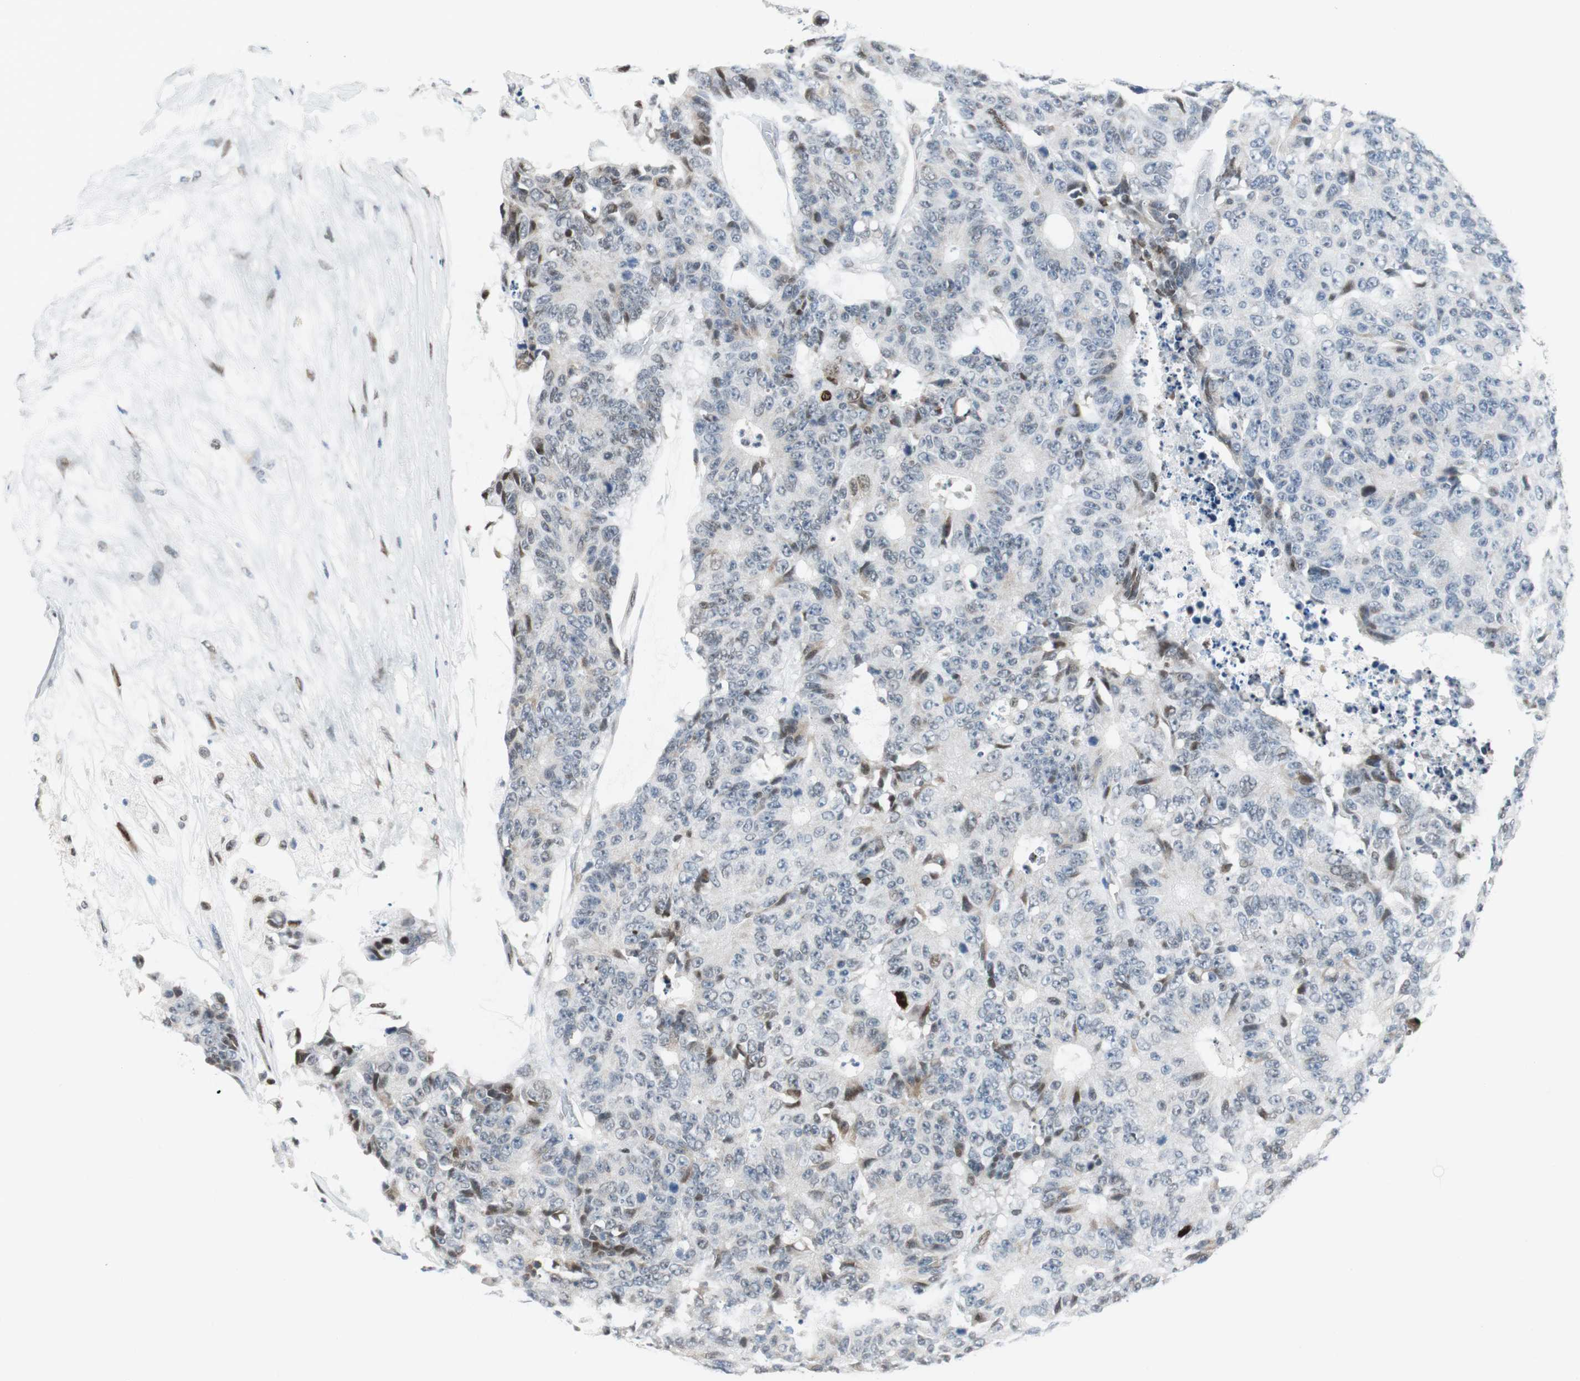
{"staining": {"intensity": "moderate", "quantity": "<25%", "location": "nuclear"}, "tissue": "colorectal cancer", "cell_type": "Tumor cells", "image_type": "cancer", "snomed": [{"axis": "morphology", "description": "Adenocarcinoma, NOS"}, {"axis": "topography", "description": "Colon"}], "caption": "Moderate nuclear staining for a protein is identified in about <25% of tumor cells of adenocarcinoma (colorectal) using immunohistochemistry.", "gene": "AJUBA", "patient": {"sex": "female", "age": 86}}